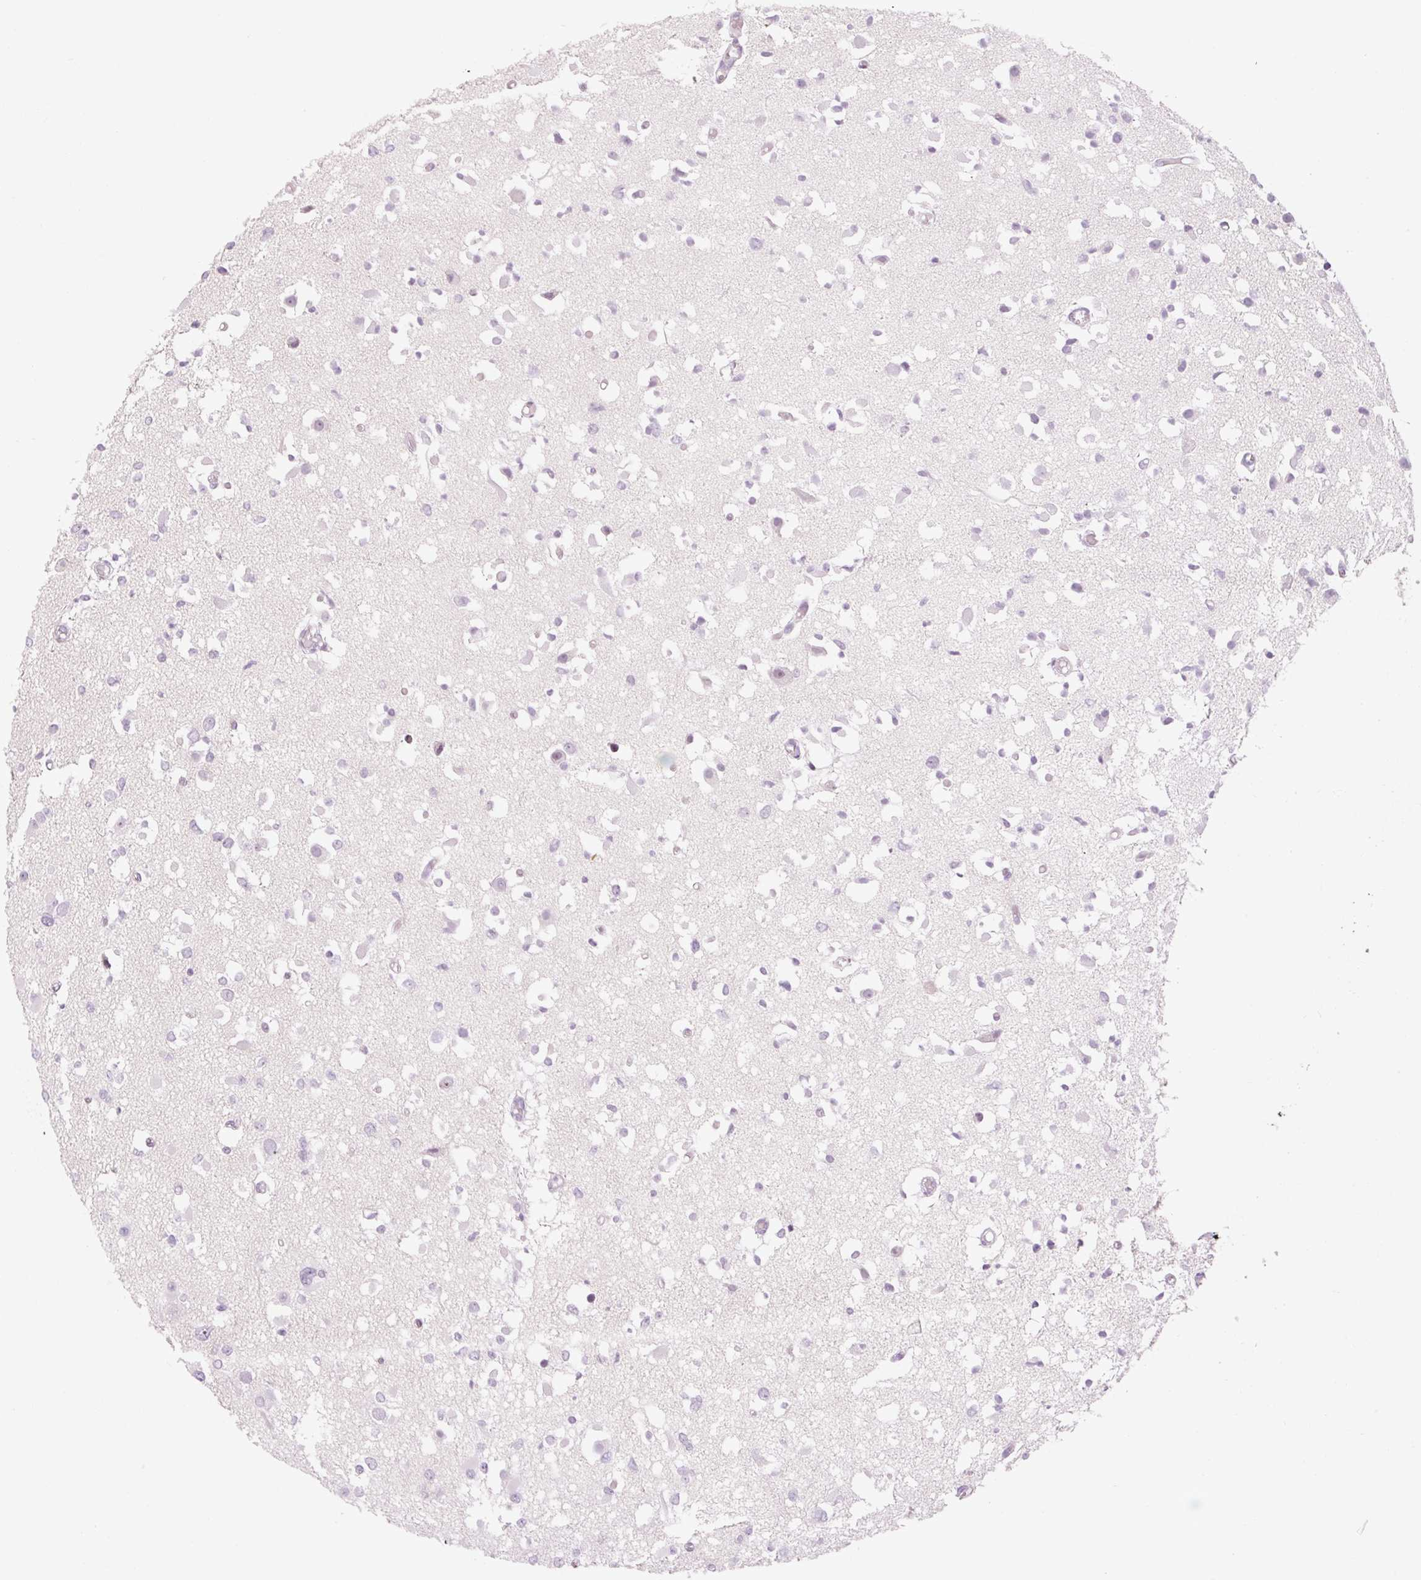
{"staining": {"intensity": "negative", "quantity": "none", "location": "none"}, "tissue": "glioma", "cell_type": "Tumor cells", "image_type": "cancer", "snomed": [{"axis": "morphology", "description": "Glioma, malignant, Low grade"}, {"axis": "topography", "description": "Brain"}], "caption": "Low-grade glioma (malignant) stained for a protein using IHC shows no positivity tumor cells.", "gene": "ZNF417", "patient": {"sex": "female", "age": 22}}